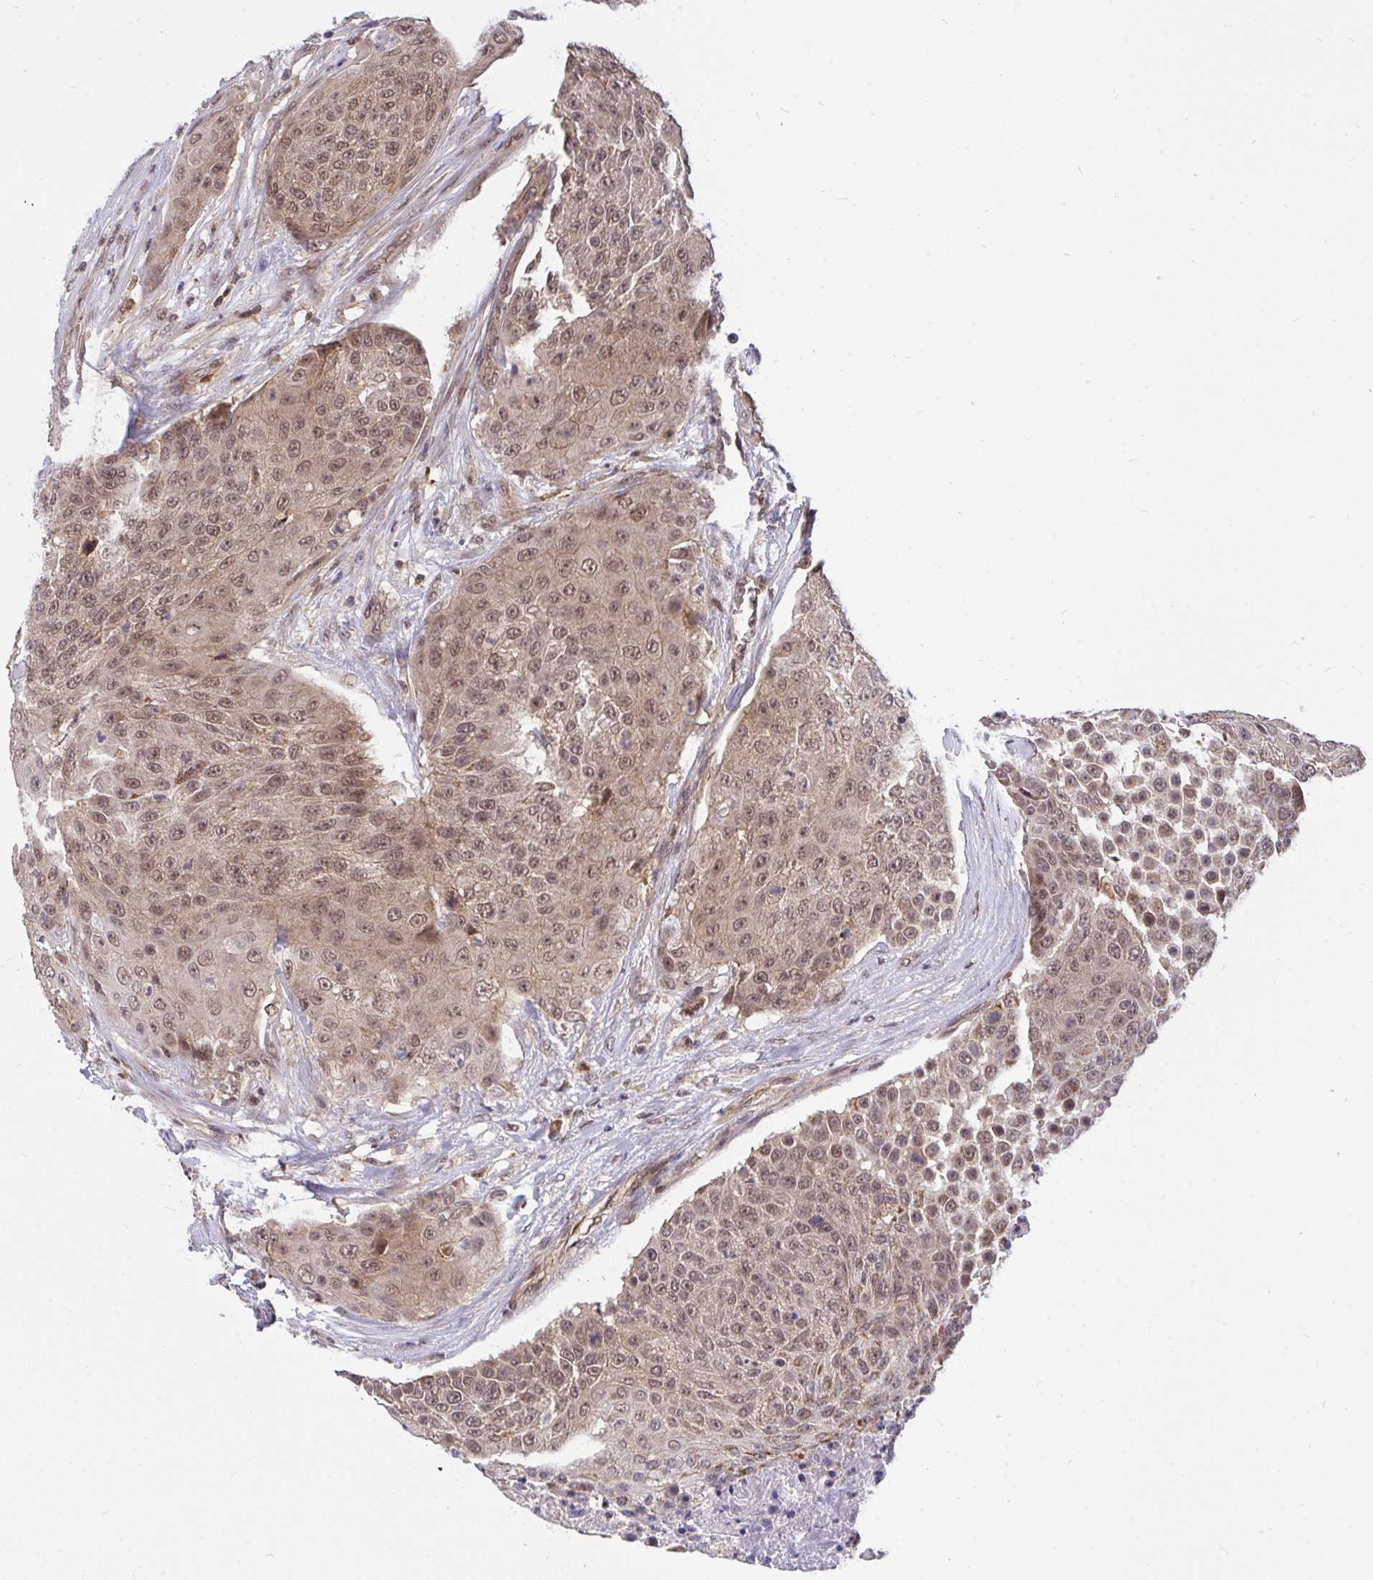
{"staining": {"intensity": "moderate", "quantity": ">75%", "location": "nuclear"}, "tissue": "urothelial cancer", "cell_type": "Tumor cells", "image_type": "cancer", "snomed": [{"axis": "morphology", "description": "Urothelial carcinoma, High grade"}, {"axis": "topography", "description": "Urinary bladder"}], "caption": "The histopathology image exhibits immunohistochemical staining of urothelial cancer. There is moderate nuclear staining is identified in about >75% of tumor cells. The staining is performed using DAB brown chromogen to label protein expression. The nuclei are counter-stained blue using hematoxylin.", "gene": "PPP1CA", "patient": {"sex": "female", "age": 63}}